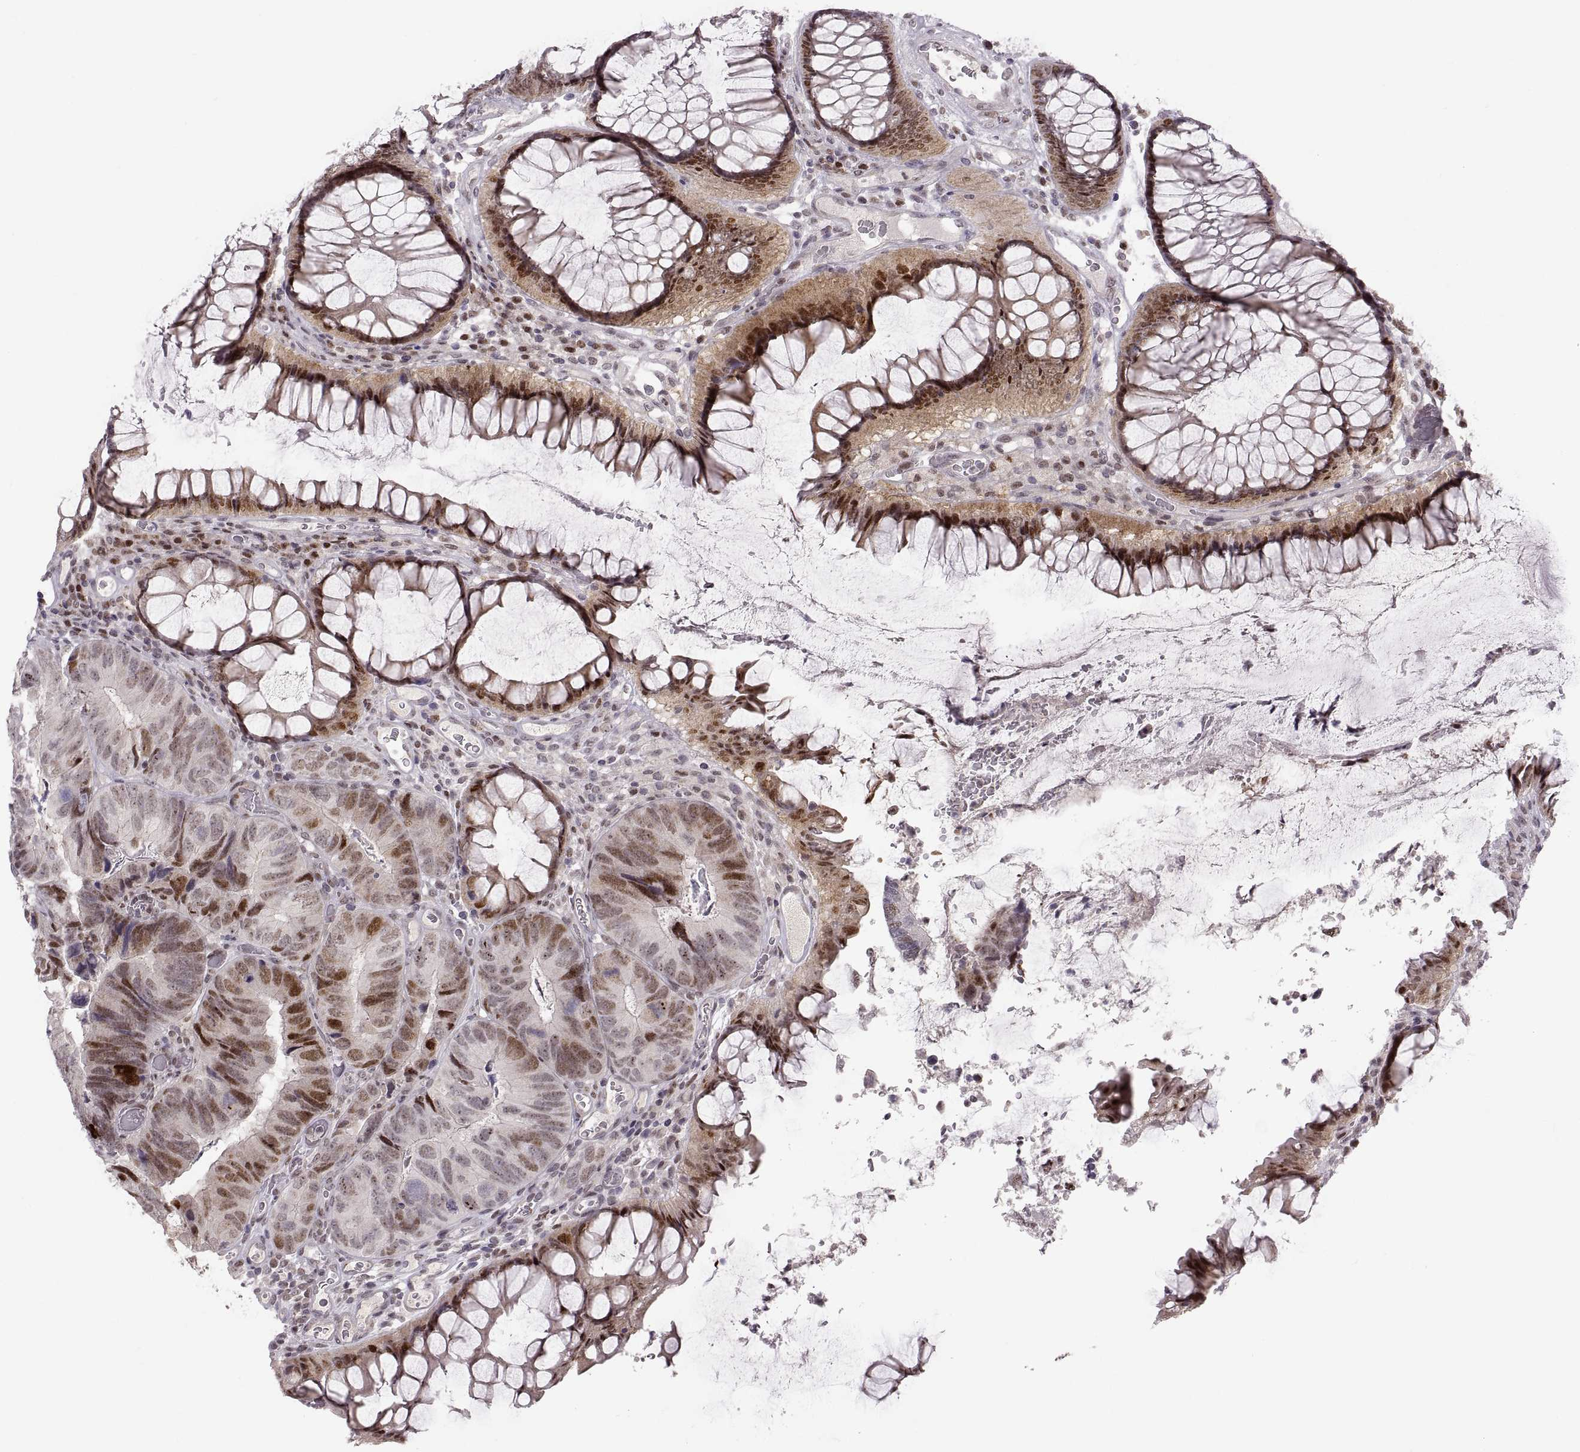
{"staining": {"intensity": "strong", "quantity": "25%-75%", "location": "nuclear"}, "tissue": "colorectal cancer", "cell_type": "Tumor cells", "image_type": "cancer", "snomed": [{"axis": "morphology", "description": "Adenocarcinoma, NOS"}, {"axis": "topography", "description": "Colon"}], "caption": "Colorectal adenocarcinoma stained with DAB (3,3'-diaminobenzidine) immunohistochemistry exhibits high levels of strong nuclear staining in about 25%-75% of tumor cells. (DAB IHC with brightfield microscopy, high magnification).", "gene": "SNAI1", "patient": {"sex": "female", "age": 67}}